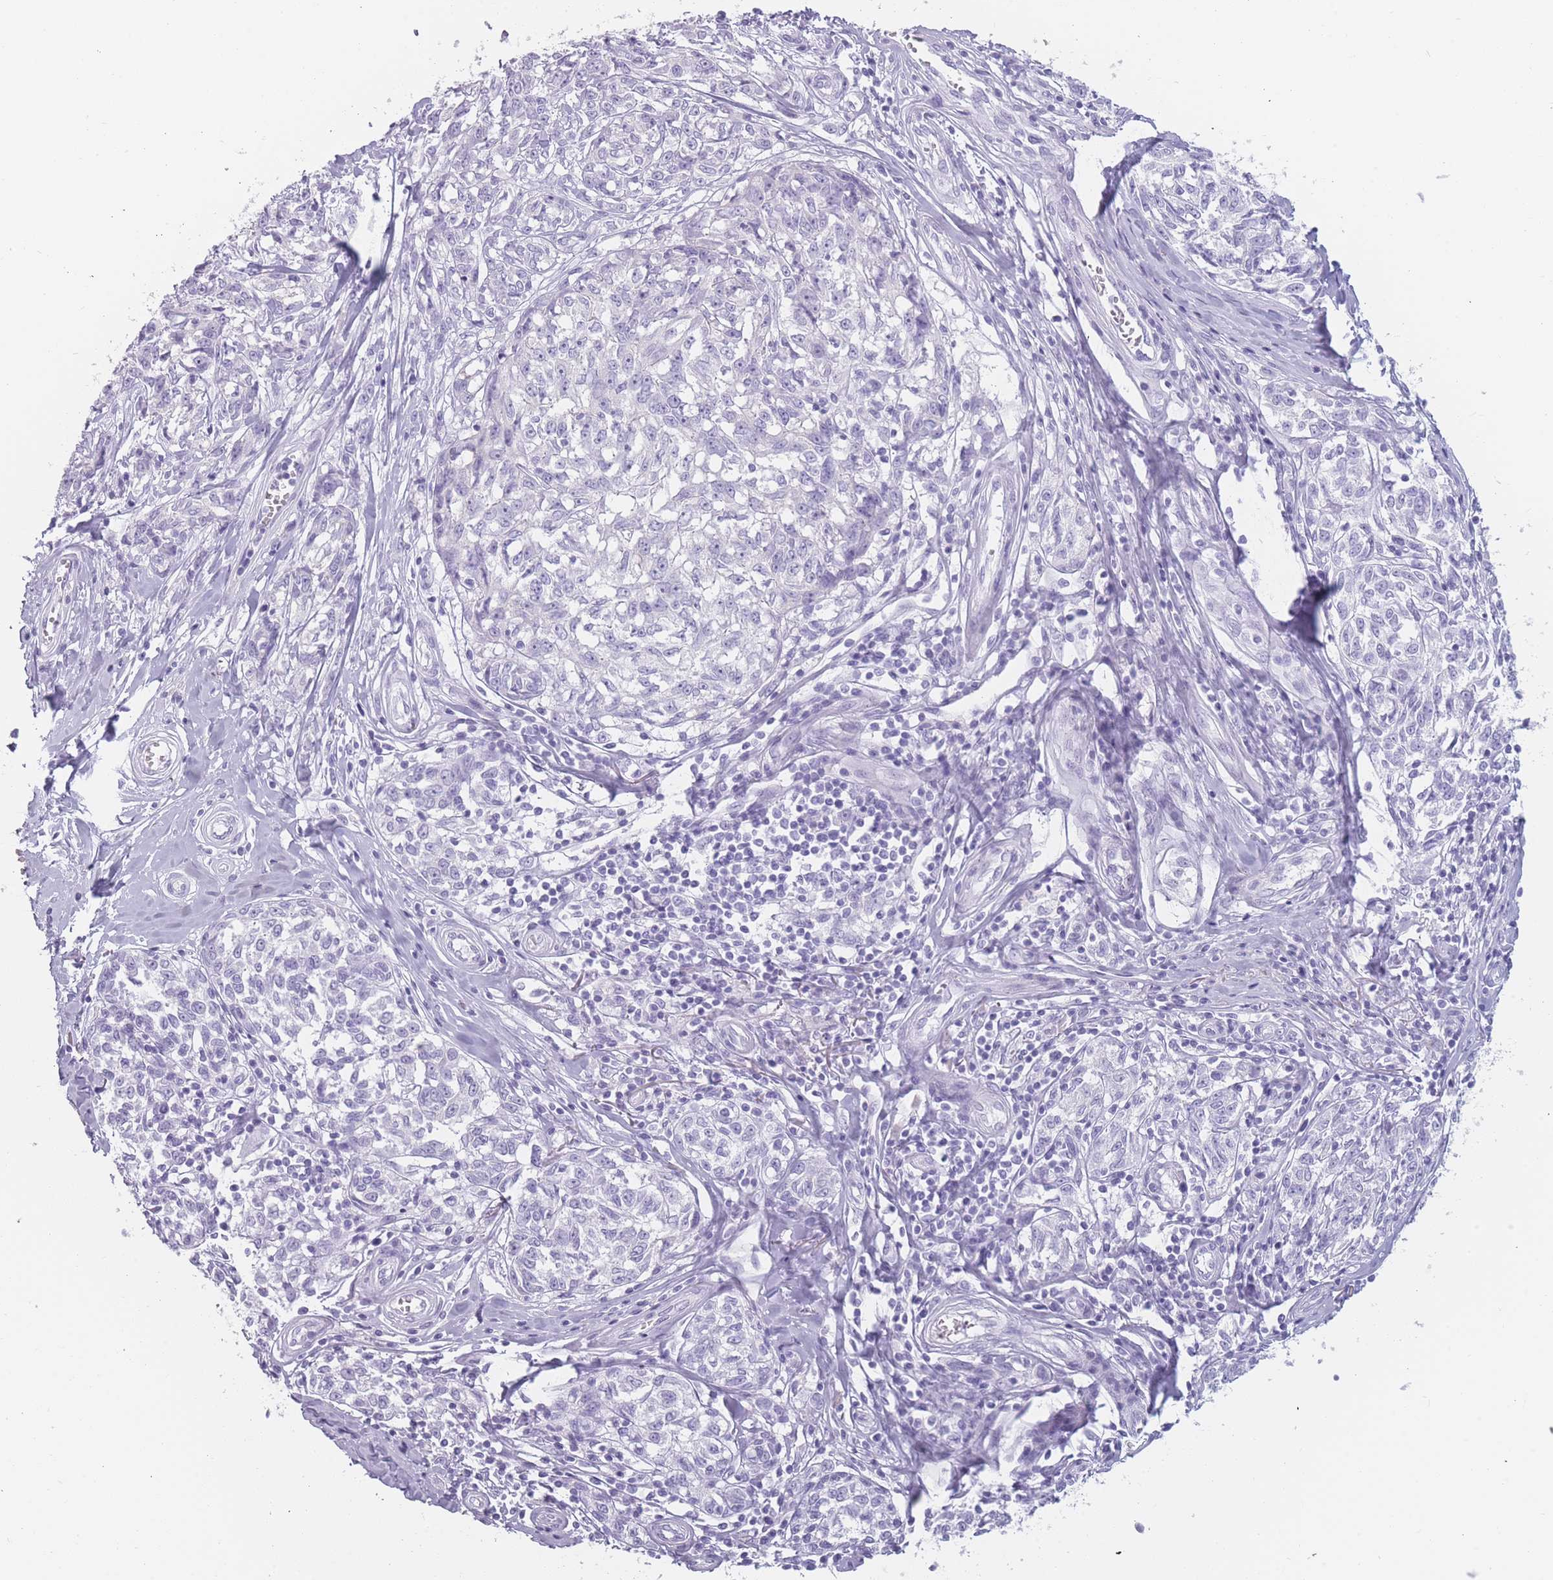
{"staining": {"intensity": "negative", "quantity": "none", "location": "none"}, "tissue": "melanoma", "cell_type": "Tumor cells", "image_type": "cancer", "snomed": [{"axis": "morphology", "description": "Normal tissue, NOS"}, {"axis": "morphology", "description": "Malignant melanoma, NOS"}, {"axis": "topography", "description": "Skin"}], "caption": "An IHC micrograph of melanoma is shown. There is no staining in tumor cells of melanoma.", "gene": "PPFIA3", "patient": {"sex": "female", "age": 64}}